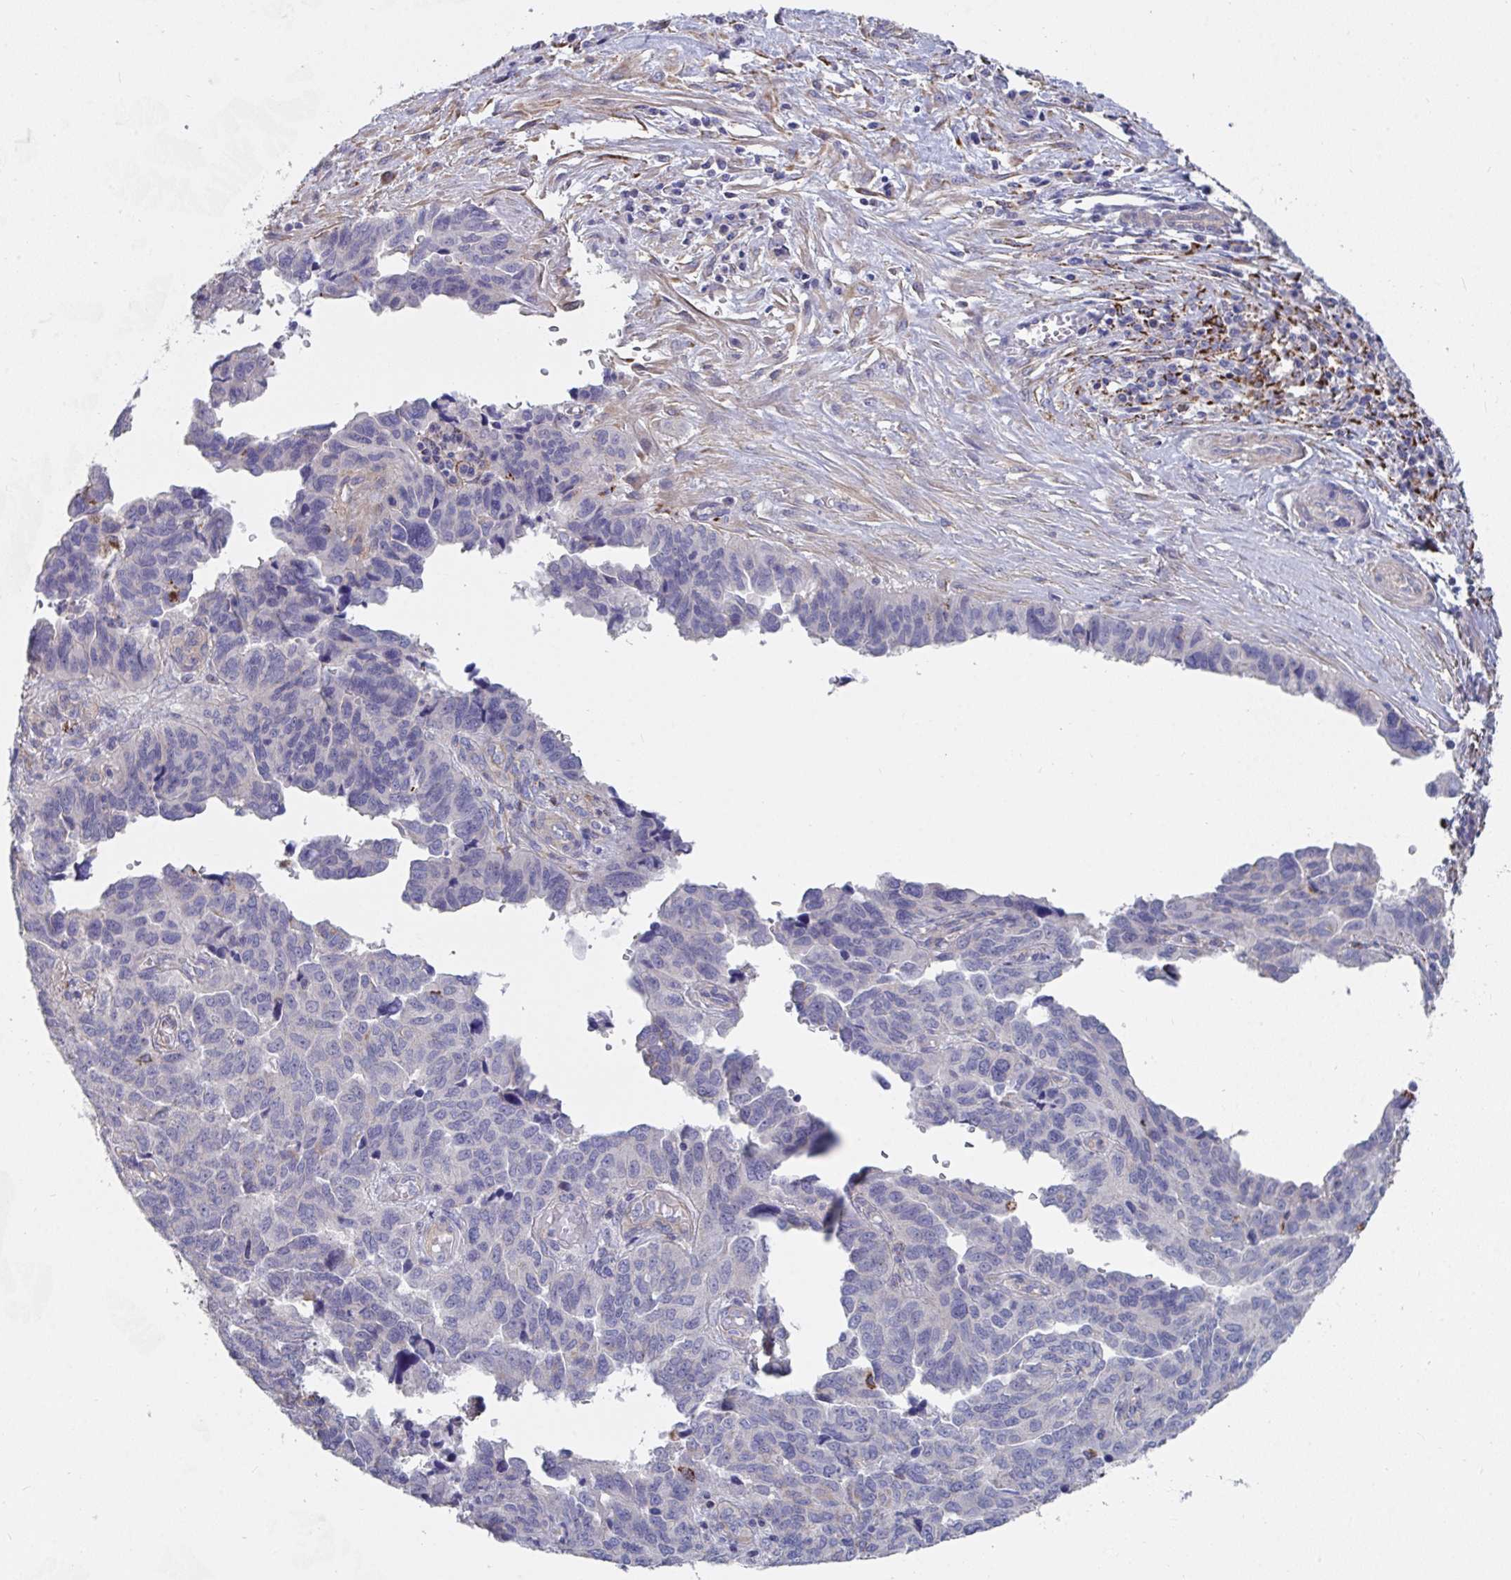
{"staining": {"intensity": "negative", "quantity": "none", "location": "none"}, "tissue": "ovarian cancer", "cell_type": "Tumor cells", "image_type": "cancer", "snomed": [{"axis": "morphology", "description": "Cystadenocarcinoma, serous, NOS"}, {"axis": "topography", "description": "Ovary"}], "caption": "This is an immunohistochemistry photomicrograph of ovarian serous cystadenocarcinoma. There is no staining in tumor cells.", "gene": "FAM156B", "patient": {"sex": "female", "age": 64}}